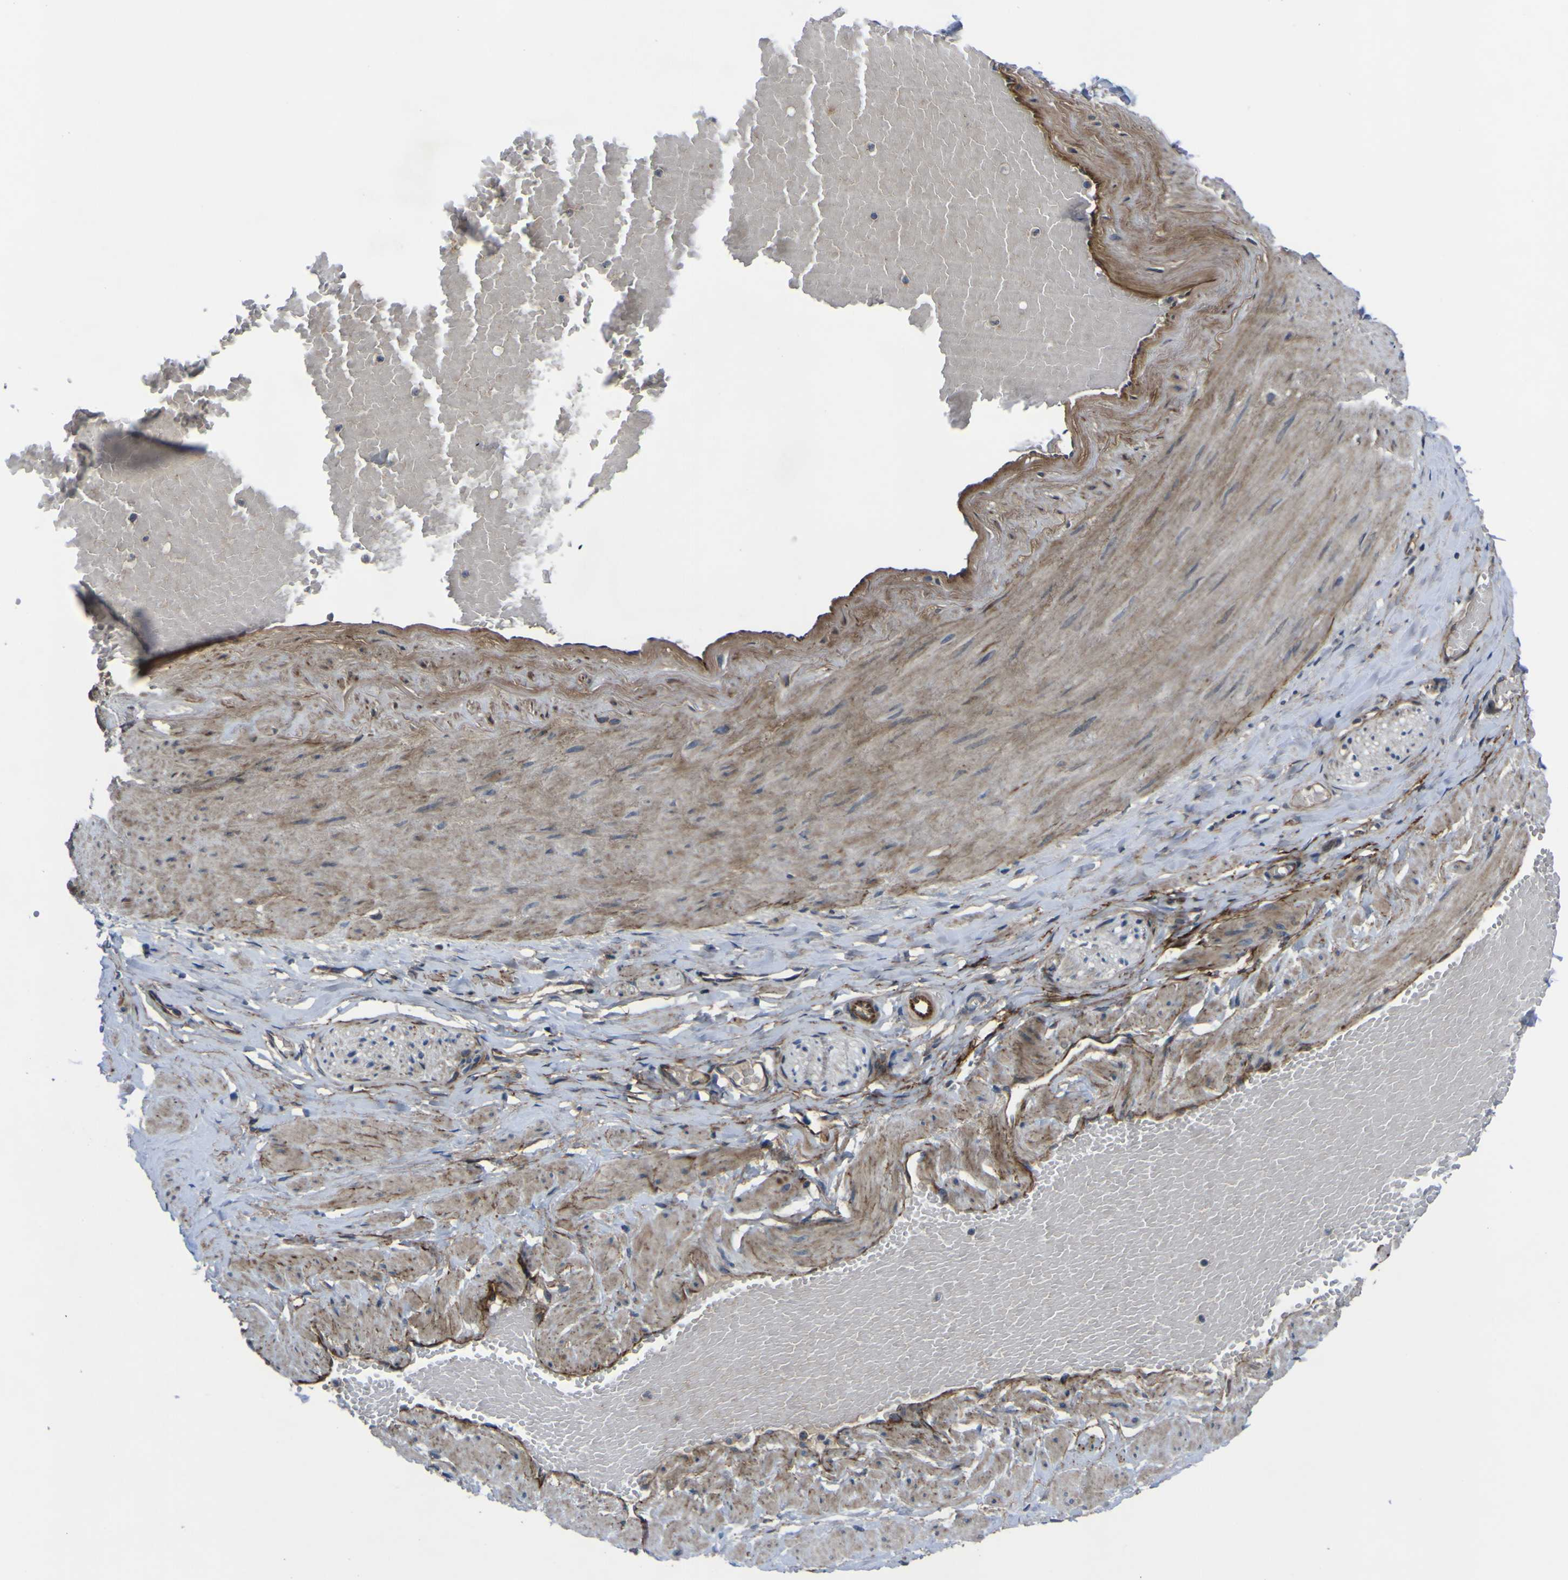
{"staining": {"intensity": "moderate", "quantity": "25%-75%", "location": "cytoplasmic/membranous"}, "tissue": "adipose tissue", "cell_type": "Adipocytes", "image_type": "normal", "snomed": [{"axis": "morphology", "description": "Normal tissue, NOS"}, {"axis": "topography", "description": "Soft tissue"}, {"axis": "topography", "description": "Vascular tissue"}], "caption": "Immunohistochemical staining of unremarkable adipose tissue displays medium levels of moderate cytoplasmic/membranous positivity in about 25%-75% of adipocytes.", "gene": "GPLD1", "patient": {"sex": "female", "age": 35}}